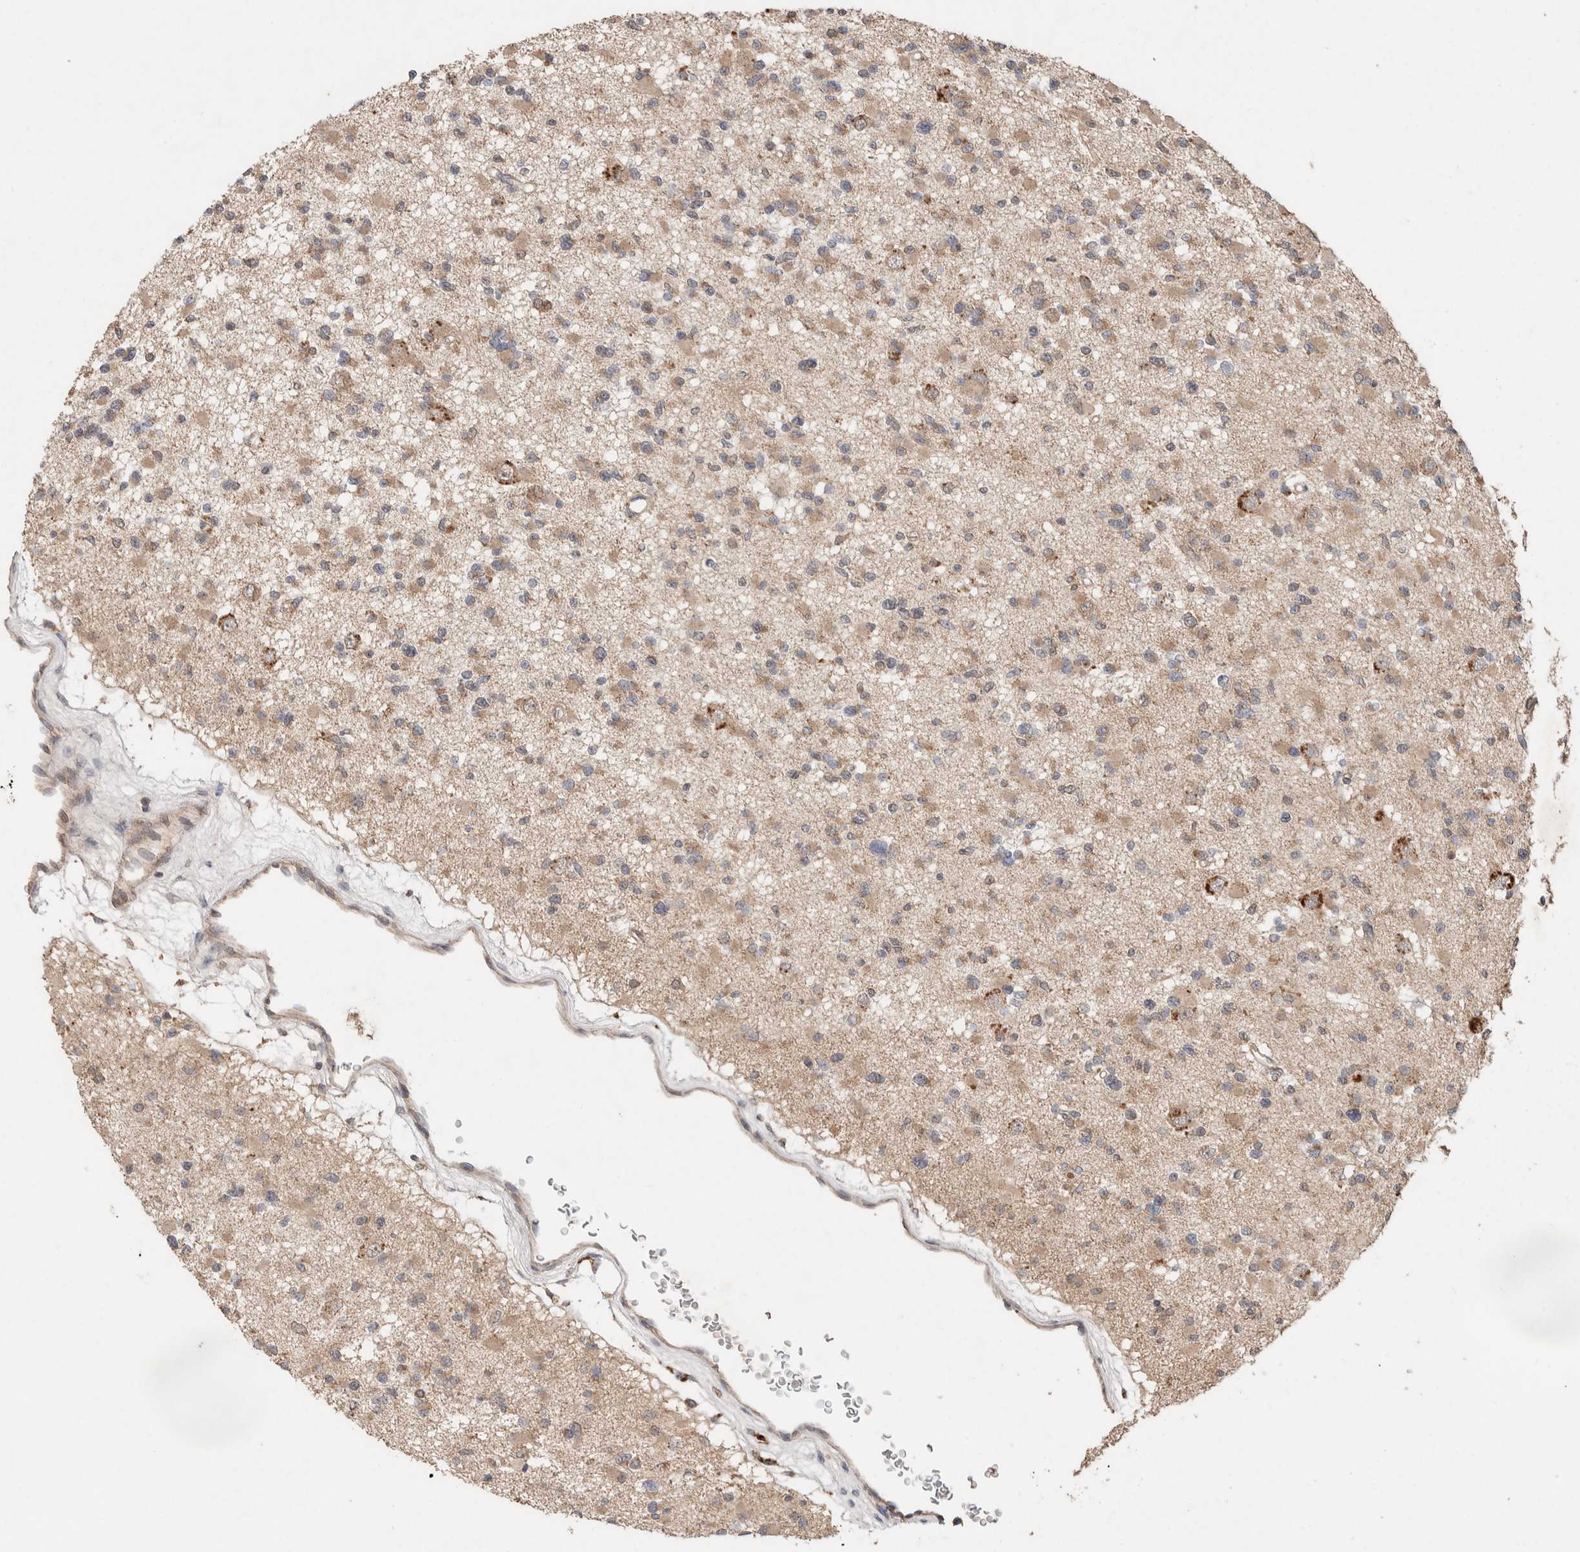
{"staining": {"intensity": "weak", "quantity": ">75%", "location": "cytoplasmic/membranous"}, "tissue": "glioma", "cell_type": "Tumor cells", "image_type": "cancer", "snomed": [{"axis": "morphology", "description": "Glioma, malignant, Low grade"}, {"axis": "topography", "description": "Brain"}], "caption": "Glioma stained for a protein reveals weak cytoplasmic/membranous positivity in tumor cells.", "gene": "KCNJ5", "patient": {"sex": "female", "age": 22}}